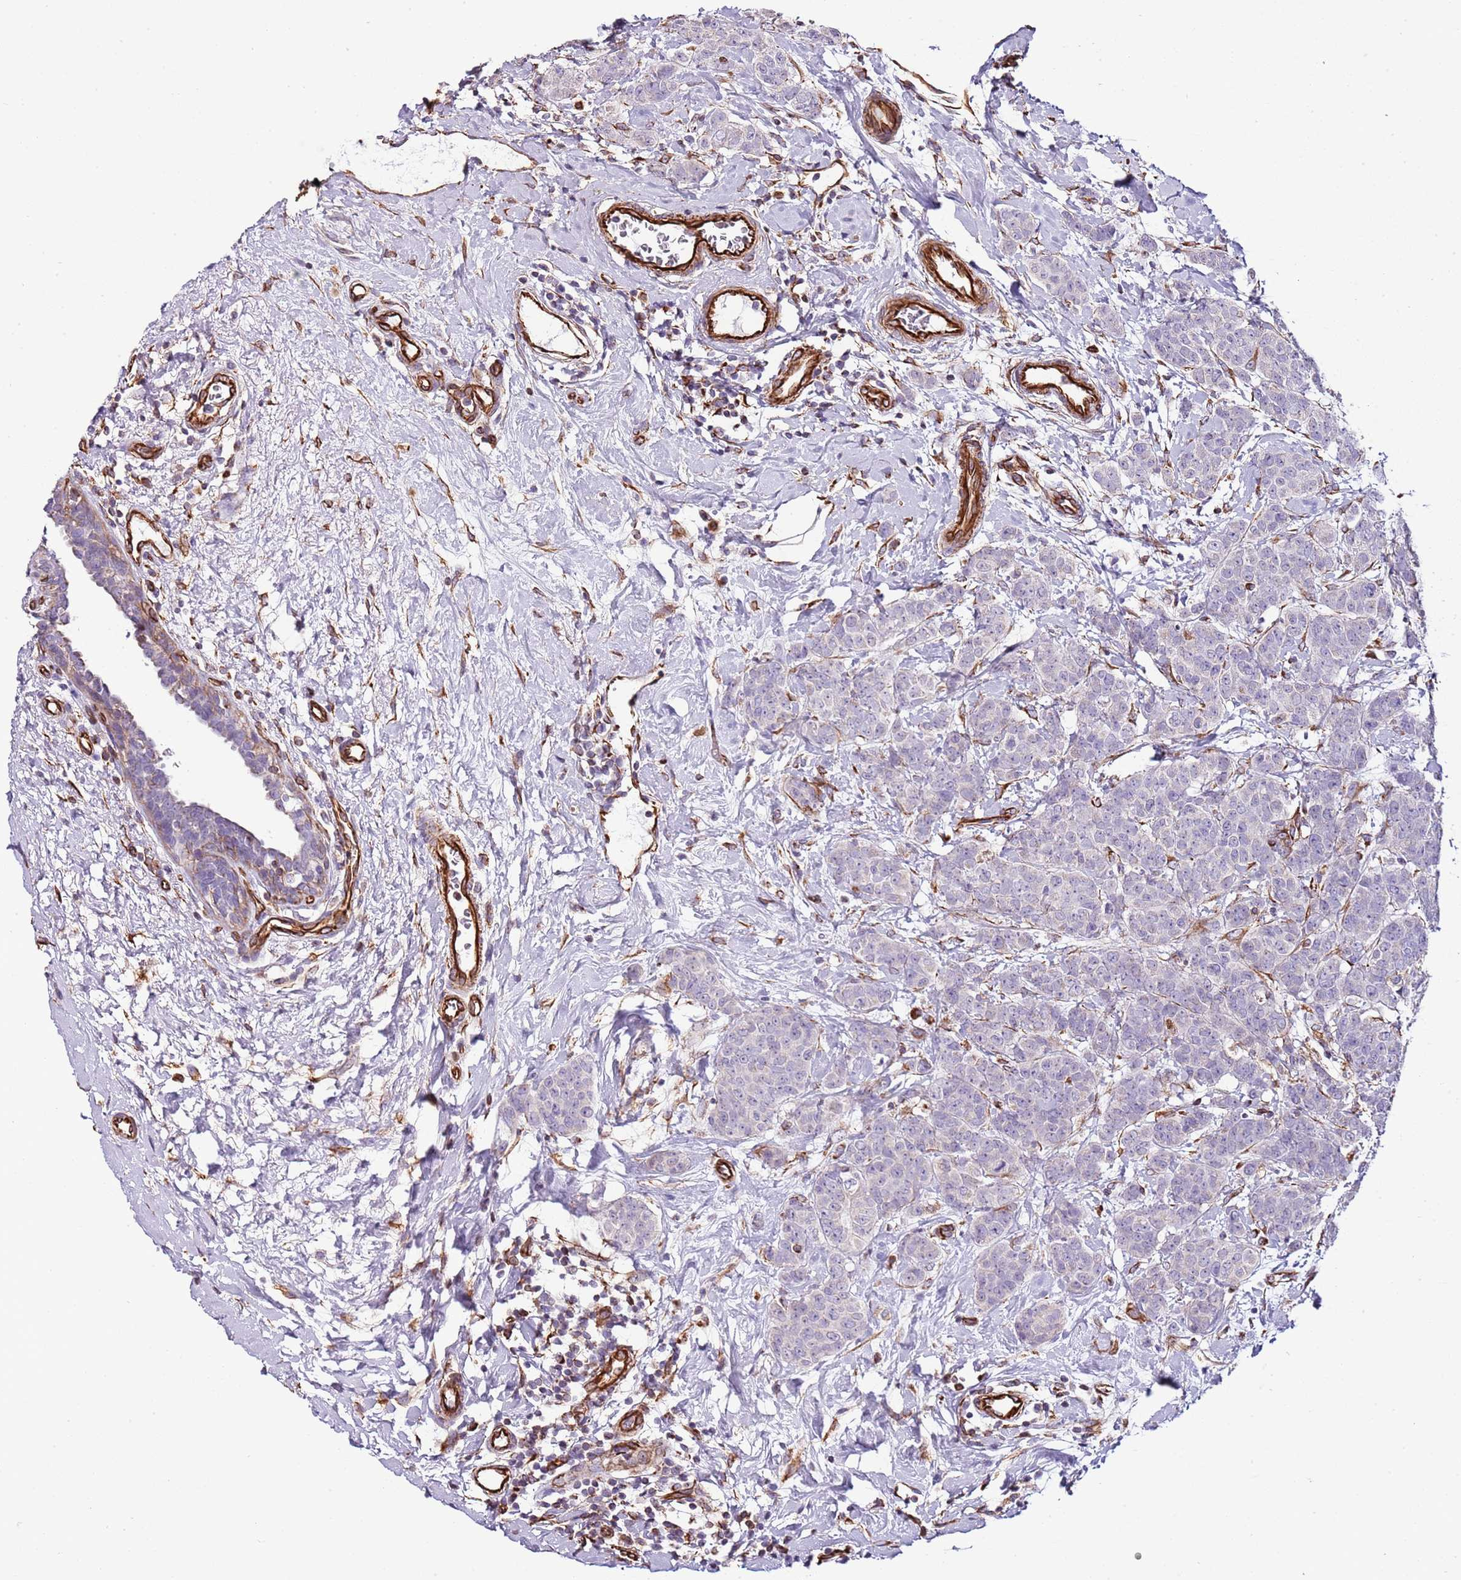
{"staining": {"intensity": "negative", "quantity": "none", "location": "none"}, "tissue": "breast cancer", "cell_type": "Tumor cells", "image_type": "cancer", "snomed": [{"axis": "morphology", "description": "Duct carcinoma"}, {"axis": "topography", "description": "Breast"}], "caption": "Human invasive ductal carcinoma (breast) stained for a protein using IHC shows no expression in tumor cells.", "gene": "ZNF786", "patient": {"sex": "female", "age": 40}}